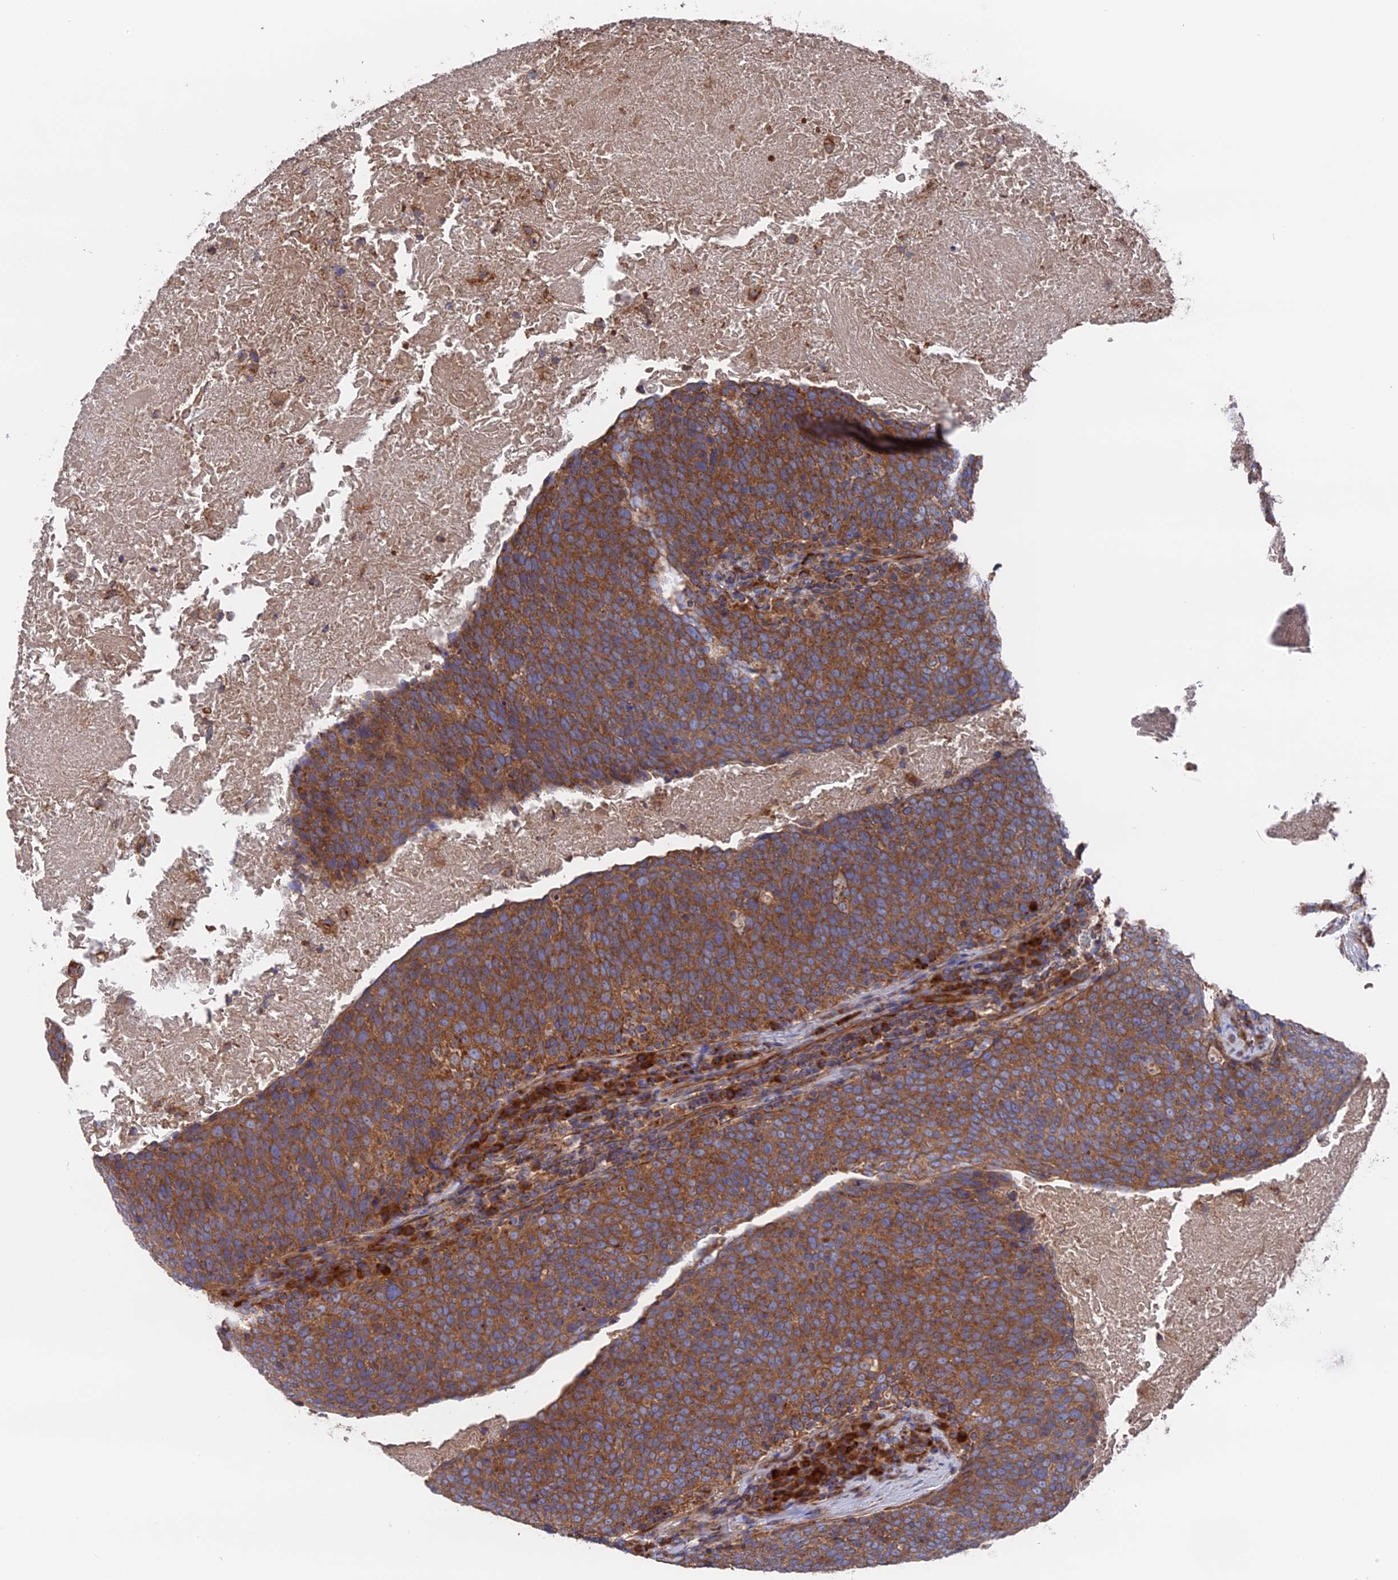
{"staining": {"intensity": "moderate", "quantity": ">75%", "location": "cytoplasmic/membranous"}, "tissue": "head and neck cancer", "cell_type": "Tumor cells", "image_type": "cancer", "snomed": [{"axis": "morphology", "description": "Squamous cell carcinoma, NOS"}, {"axis": "morphology", "description": "Squamous cell carcinoma, metastatic, NOS"}, {"axis": "topography", "description": "Lymph node"}, {"axis": "topography", "description": "Head-Neck"}], "caption": "Immunohistochemistry (IHC) of human squamous cell carcinoma (head and neck) reveals medium levels of moderate cytoplasmic/membranous positivity in approximately >75% of tumor cells. Immunohistochemistry (IHC) stains the protein of interest in brown and the nuclei are stained blue.", "gene": "TELO2", "patient": {"sex": "male", "age": 62}}